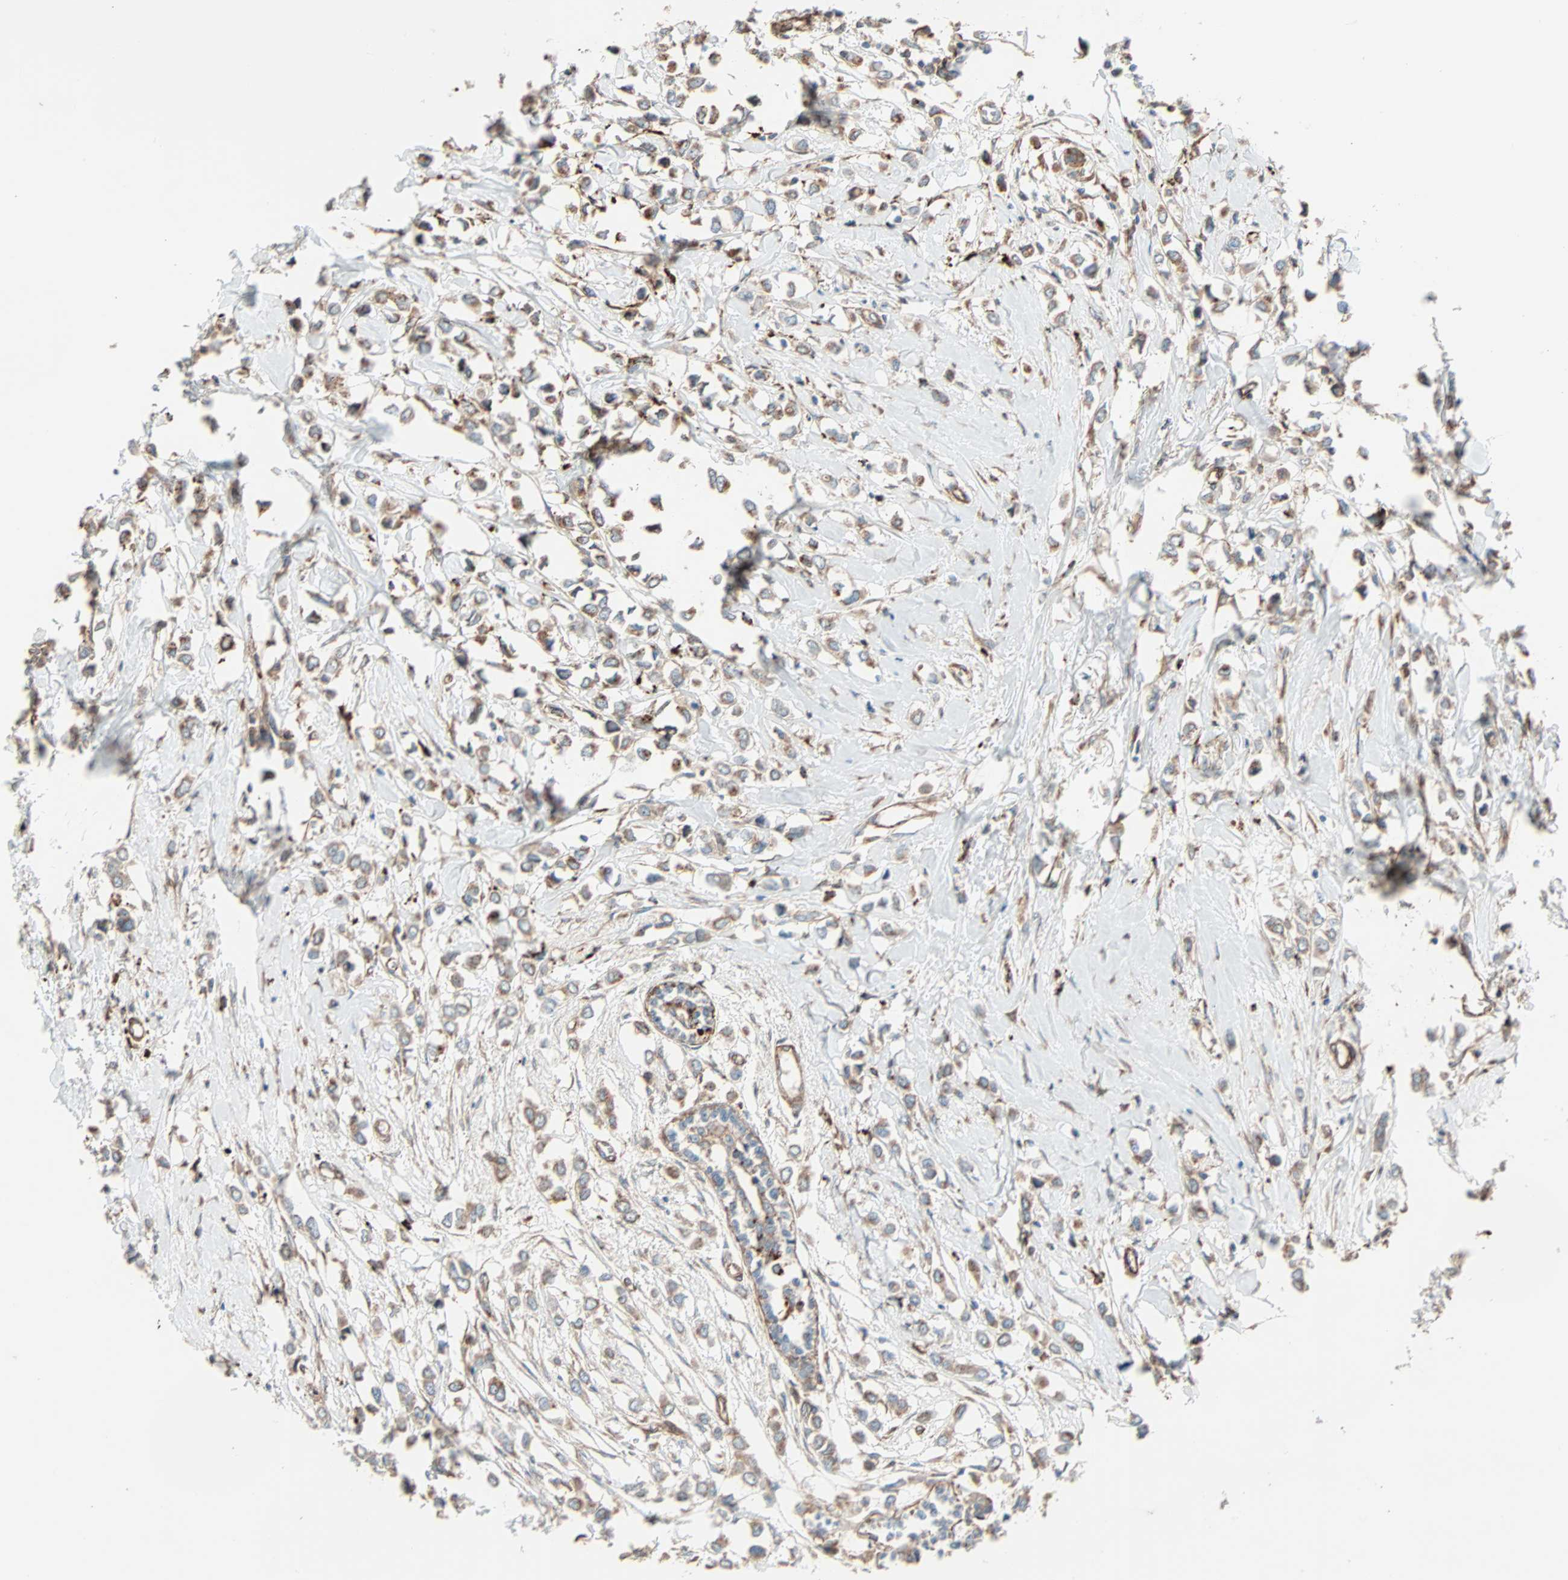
{"staining": {"intensity": "moderate", "quantity": ">75%", "location": "cytoplasmic/membranous"}, "tissue": "breast cancer", "cell_type": "Tumor cells", "image_type": "cancer", "snomed": [{"axis": "morphology", "description": "Lobular carcinoma"}, {"axis": "topography", "description": "Breast"}], "caption": "High-power microscopy captured an immunohistochemistry (IHC) photomicrograph of breast cancer, revealing moderate cytoplasmic/membranous positivity in about >75% of tumor cells.", "gene": "PHYH", "patient": {"sex": "female", "age": 51}}